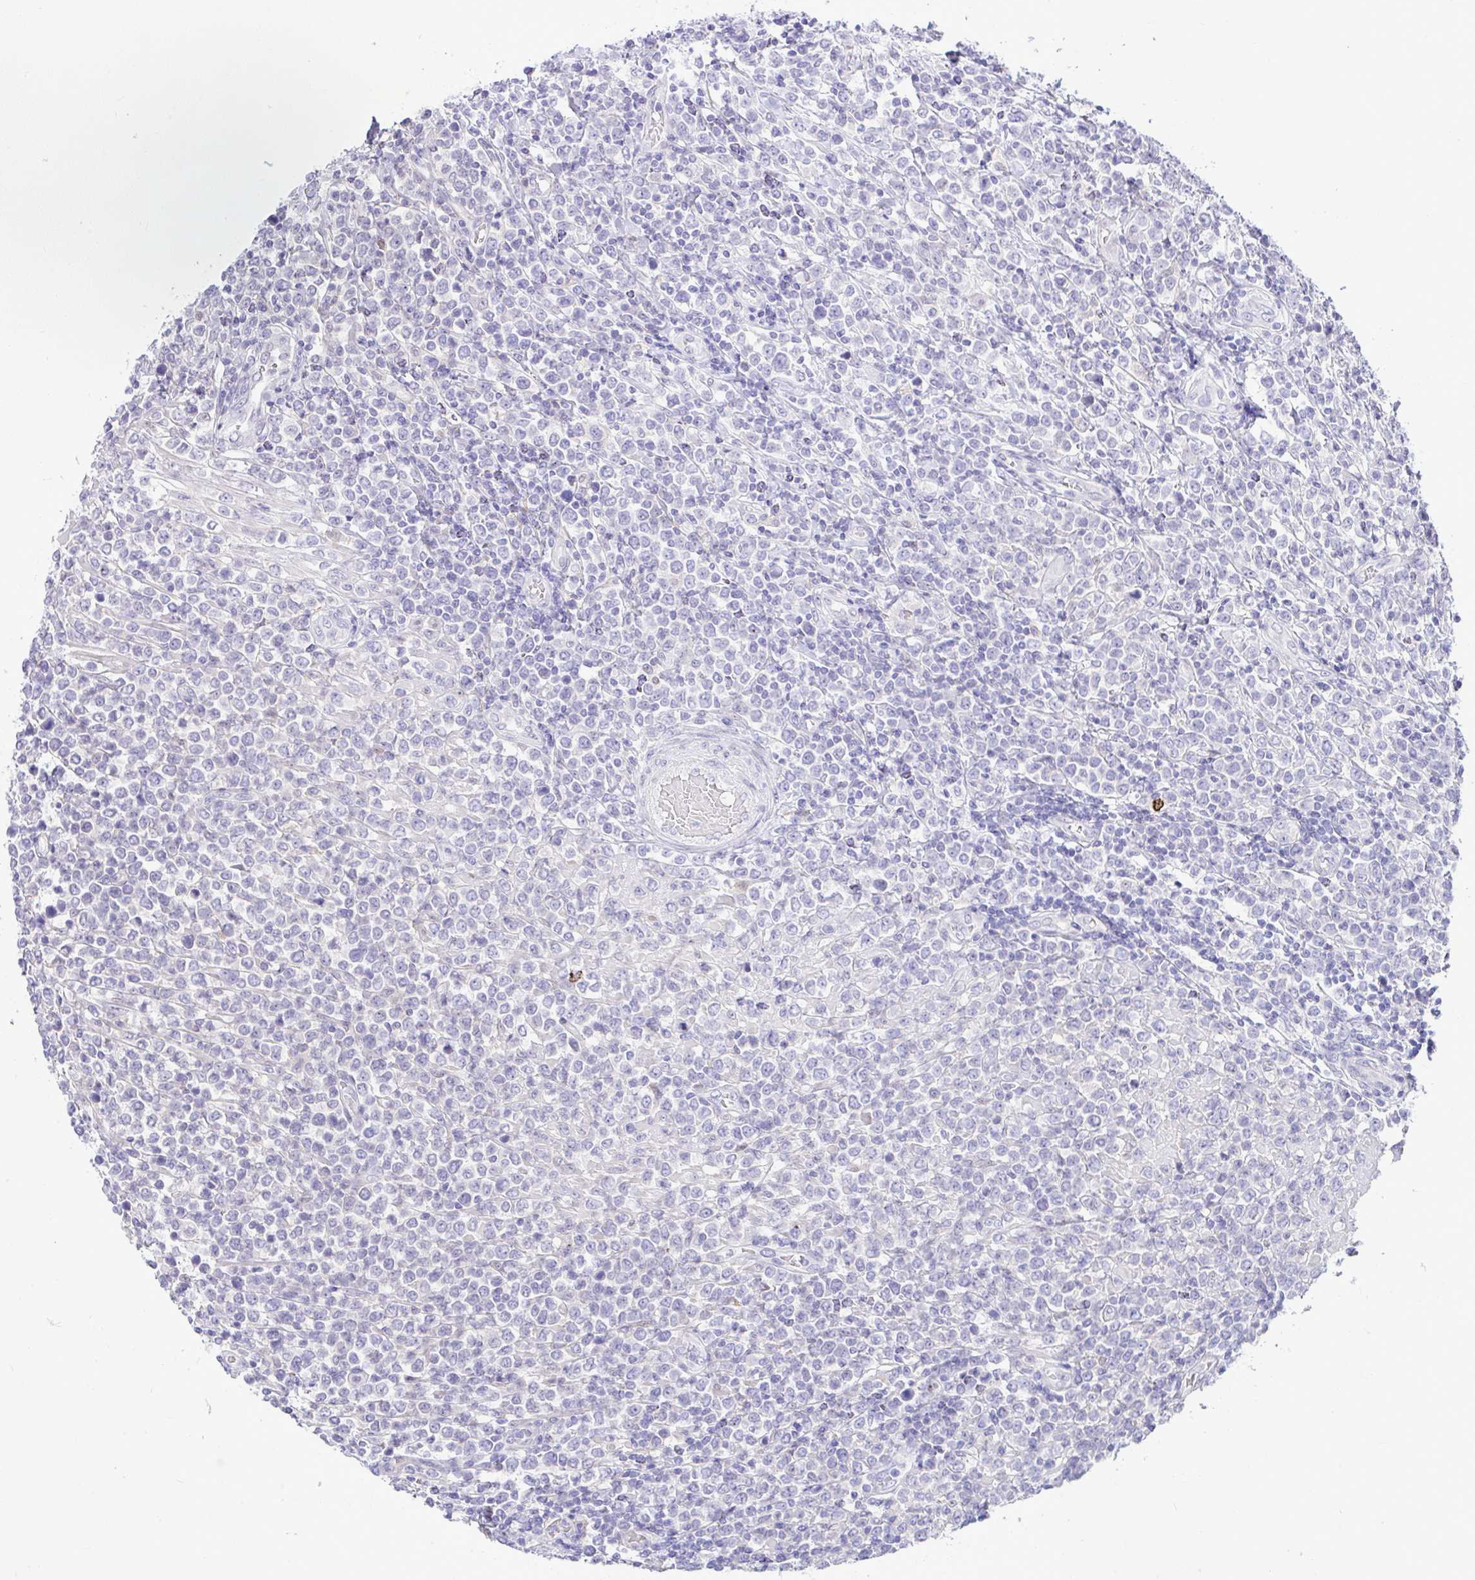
{"staining": {"intensity": "negative", "quantity": "none", "location": "none"}, "tissue": "lymphoma", "cell_type": "Tumor cells", "image_type": "cancer", "snomed": [{"axis": "morphology", "description": "Malignant lymphoma, non-Hodgkin's type, High grade"}, {"axis": "topography", "description": "Soft tissue"}], "caption": "Tumor cells are negative for brown protein staining in lymphoma.", "gene": "ZNF485", "patient": {"sex": "female", "age": 56}}